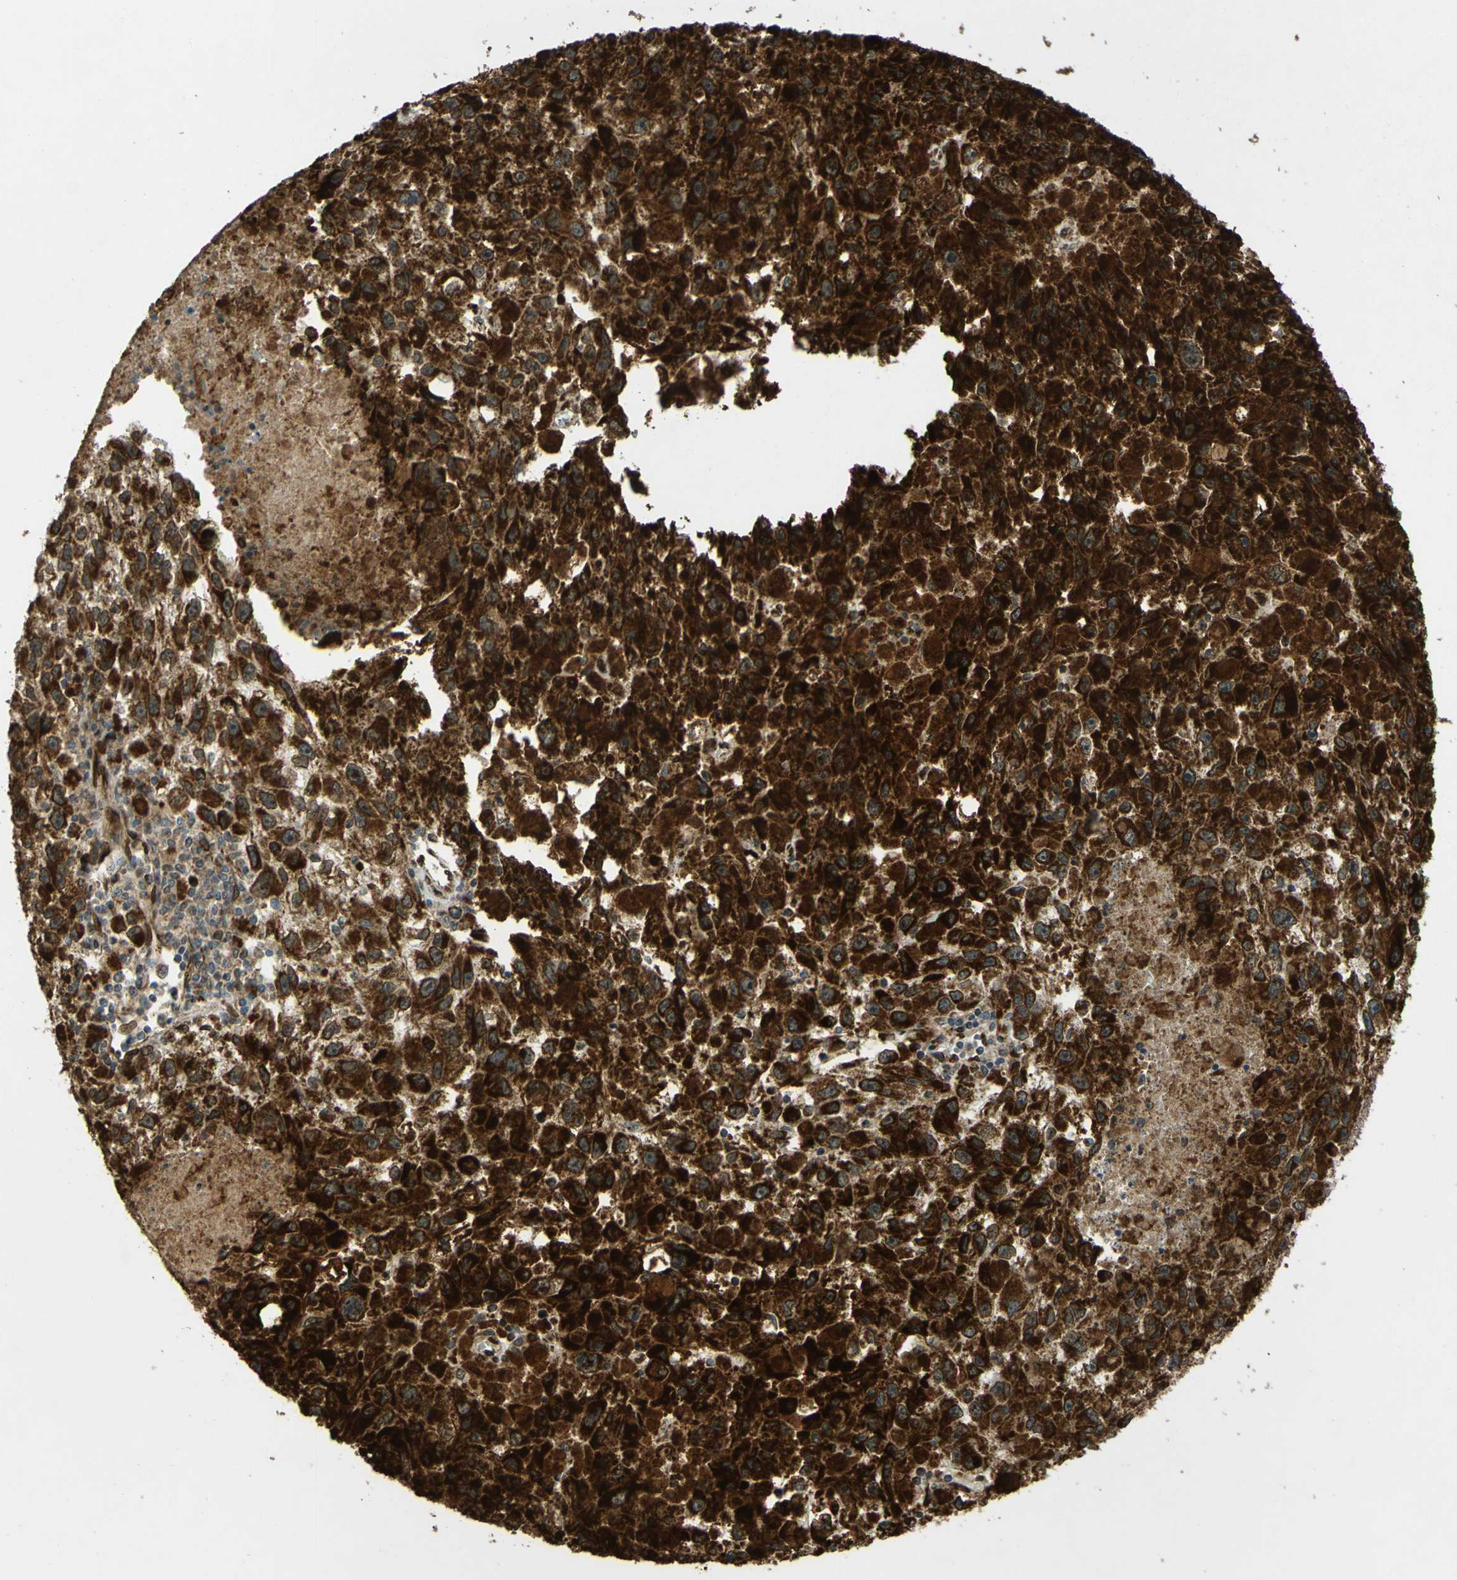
{"staining": {"intensity": "strong", "quantity": ">75%", "location": "cytoplasmic/membranous,nuclear"}, "tissue": "melanoma", "cell_type": "Tumor cells", "image_type": "cancer", "snomed": [{"axis": "morphology", "description": "Malignant melanoma, NOS"}, {"axis": "topography", "description": "Skin"}], "caption": "Malignant melanoma stained with a brown dye exhibits strong cytoplasmic/membranous and nuclear positive staining in approximately >75% of tumor cells.", "gene": "GALNT1", "patient": {"sex": "female", "age": 104}}